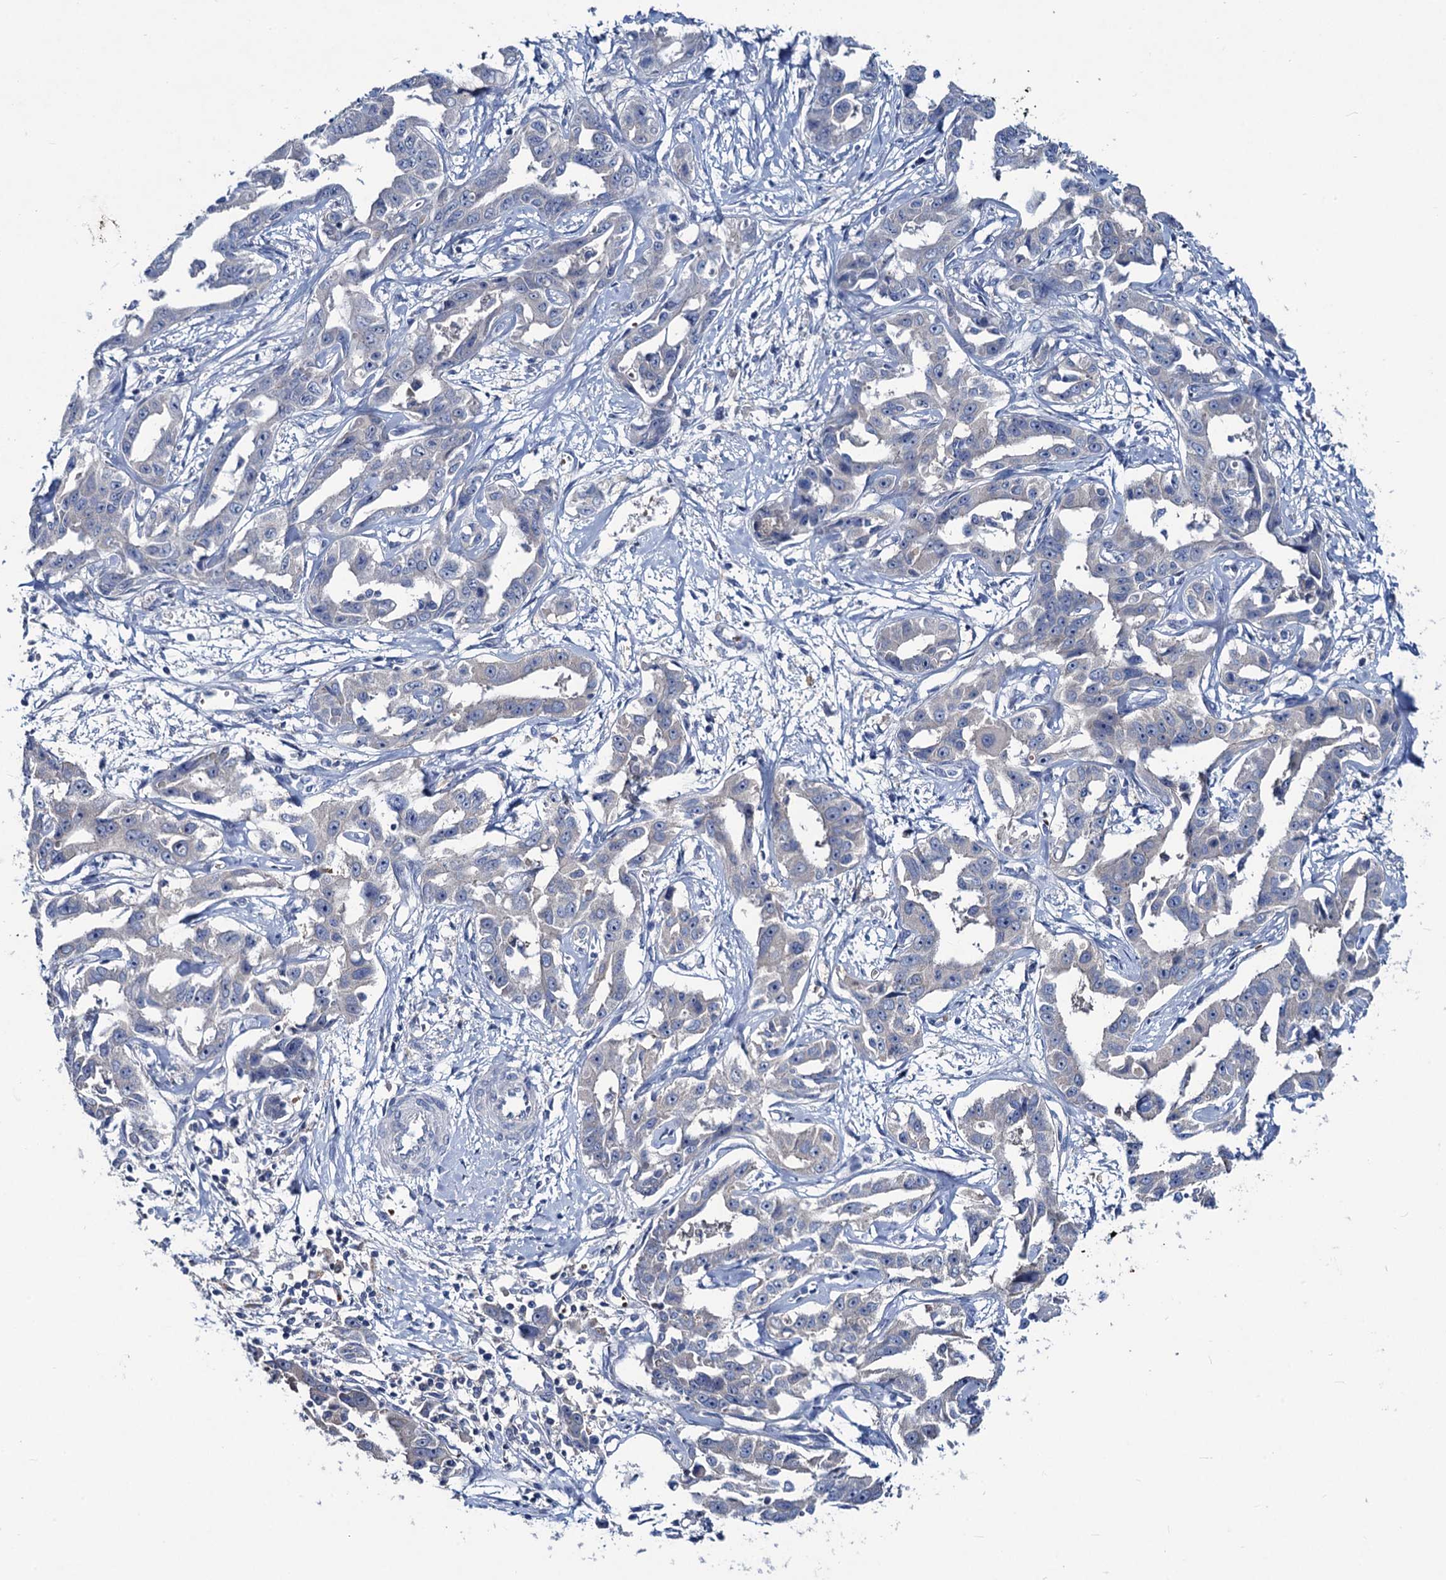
{"staining": {"intensity": "negative", "quantity": "none", "location": "none"}, "tissue": "liver cancer", "cell_type": "Tumor cells", "image_type": "cancer", "snomed": [{"axis": "morphology", "description": "Cholangiocarcinoma"}, {"axis": "topography", "description": "Liver"}], "caption": "High magnification brightfield microscopy of liver cancer (cholangiocarcinoma) stained with DAB (3,3'-diaminobenzidine) (brown) and counterstained with hematoxylin (blue): tumor cells show no significant expression.", "gene": "RTKN2", "patient": {"sex": "male", "age": 59}}